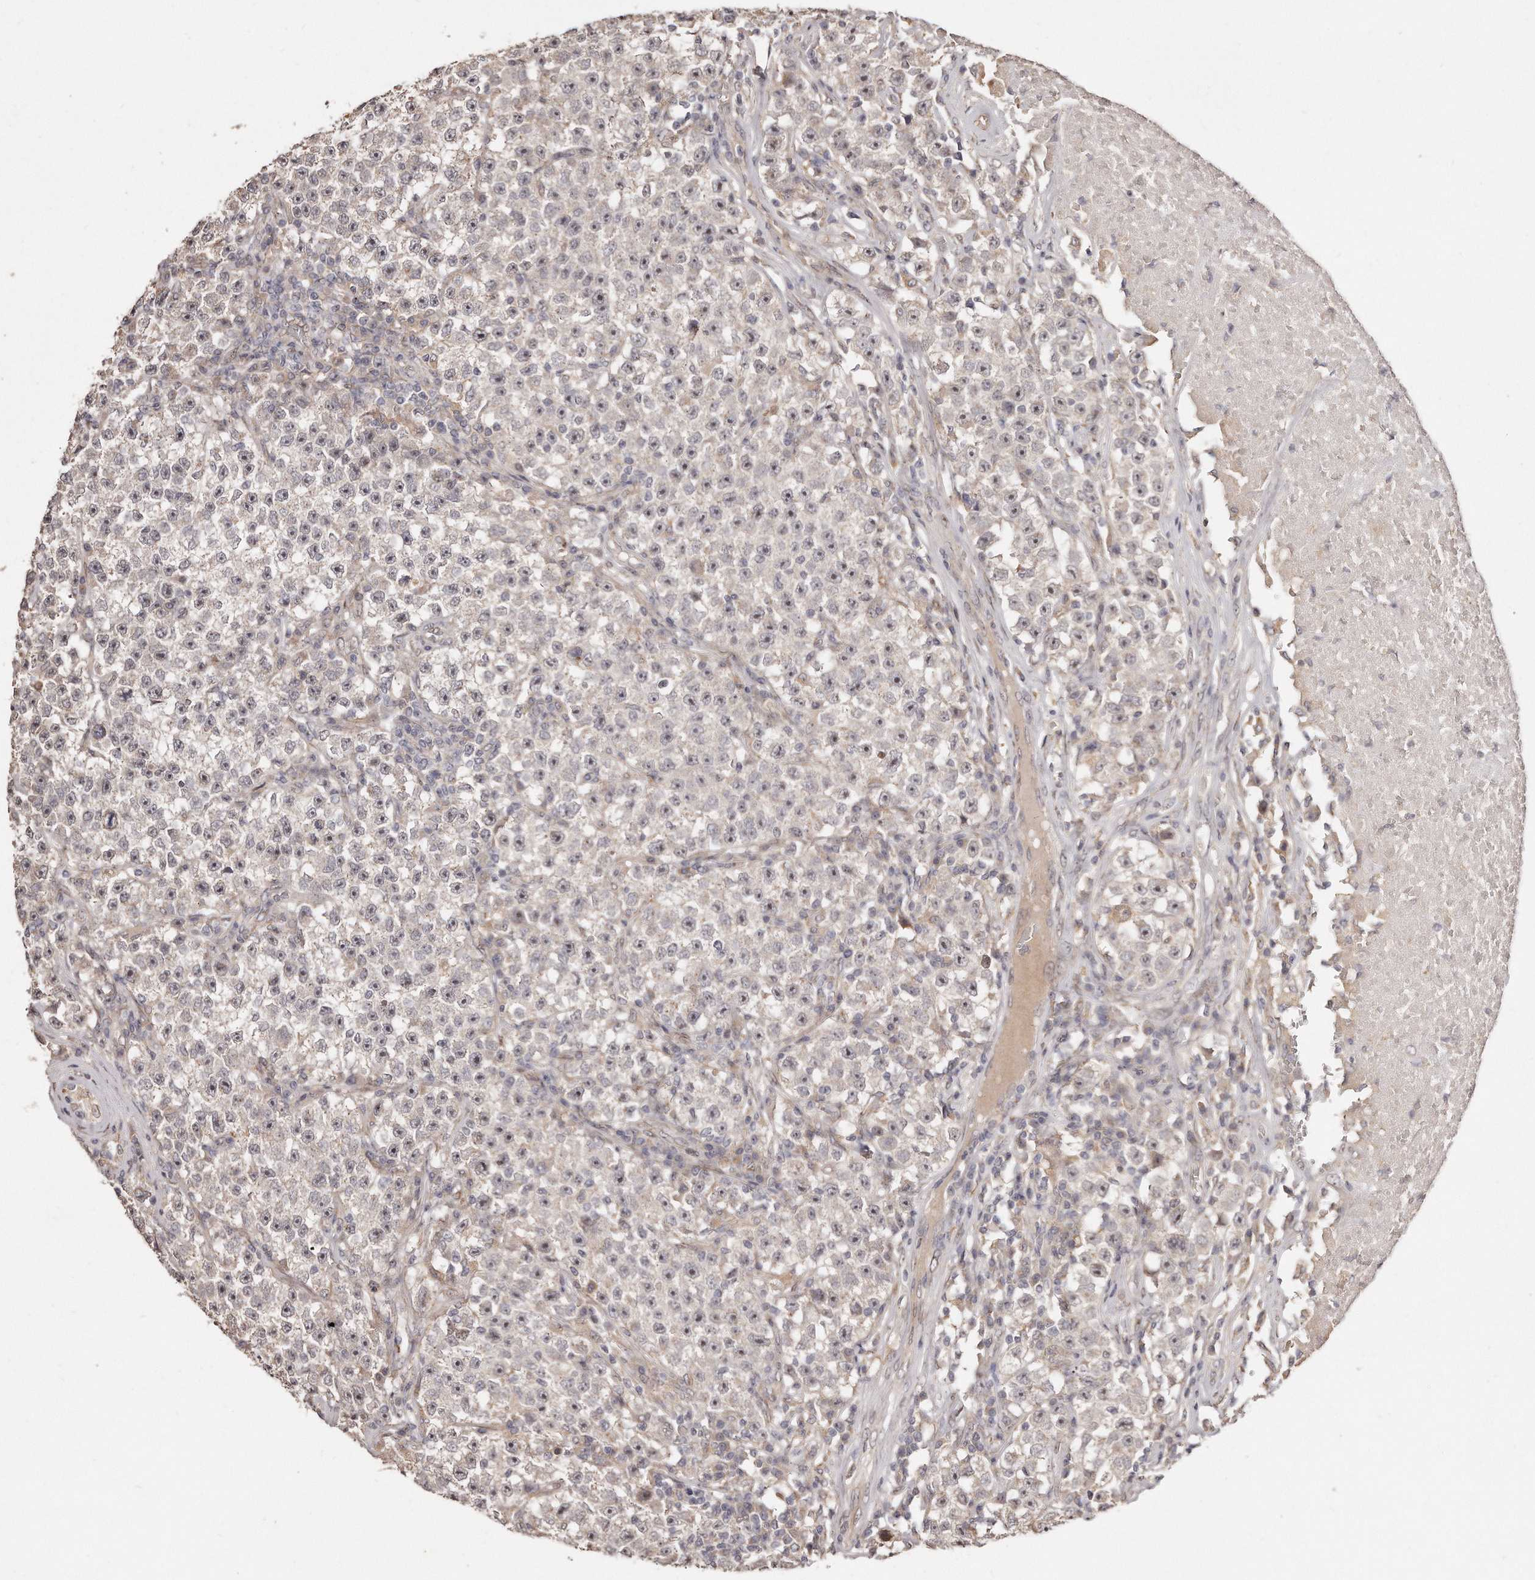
{"staining": {"intensity": "negative", "quantity": "none", "location": "none"}, "tissue": "testis cancer", "cell_type": "Tumor cells", "image_type": "cancer", "snomed": [{"axis": "morphology", "description": "Seminoma, NOS"}, {"axis": "topography", "description": "Testis"}], "caption": "A high-resolution photomicrograph shows IHC staining of testis seminoma, which reveals no significant positivity in tumor cells.", "gene": "HASPIN", "patient": {"sex": "male", "age": 22}}